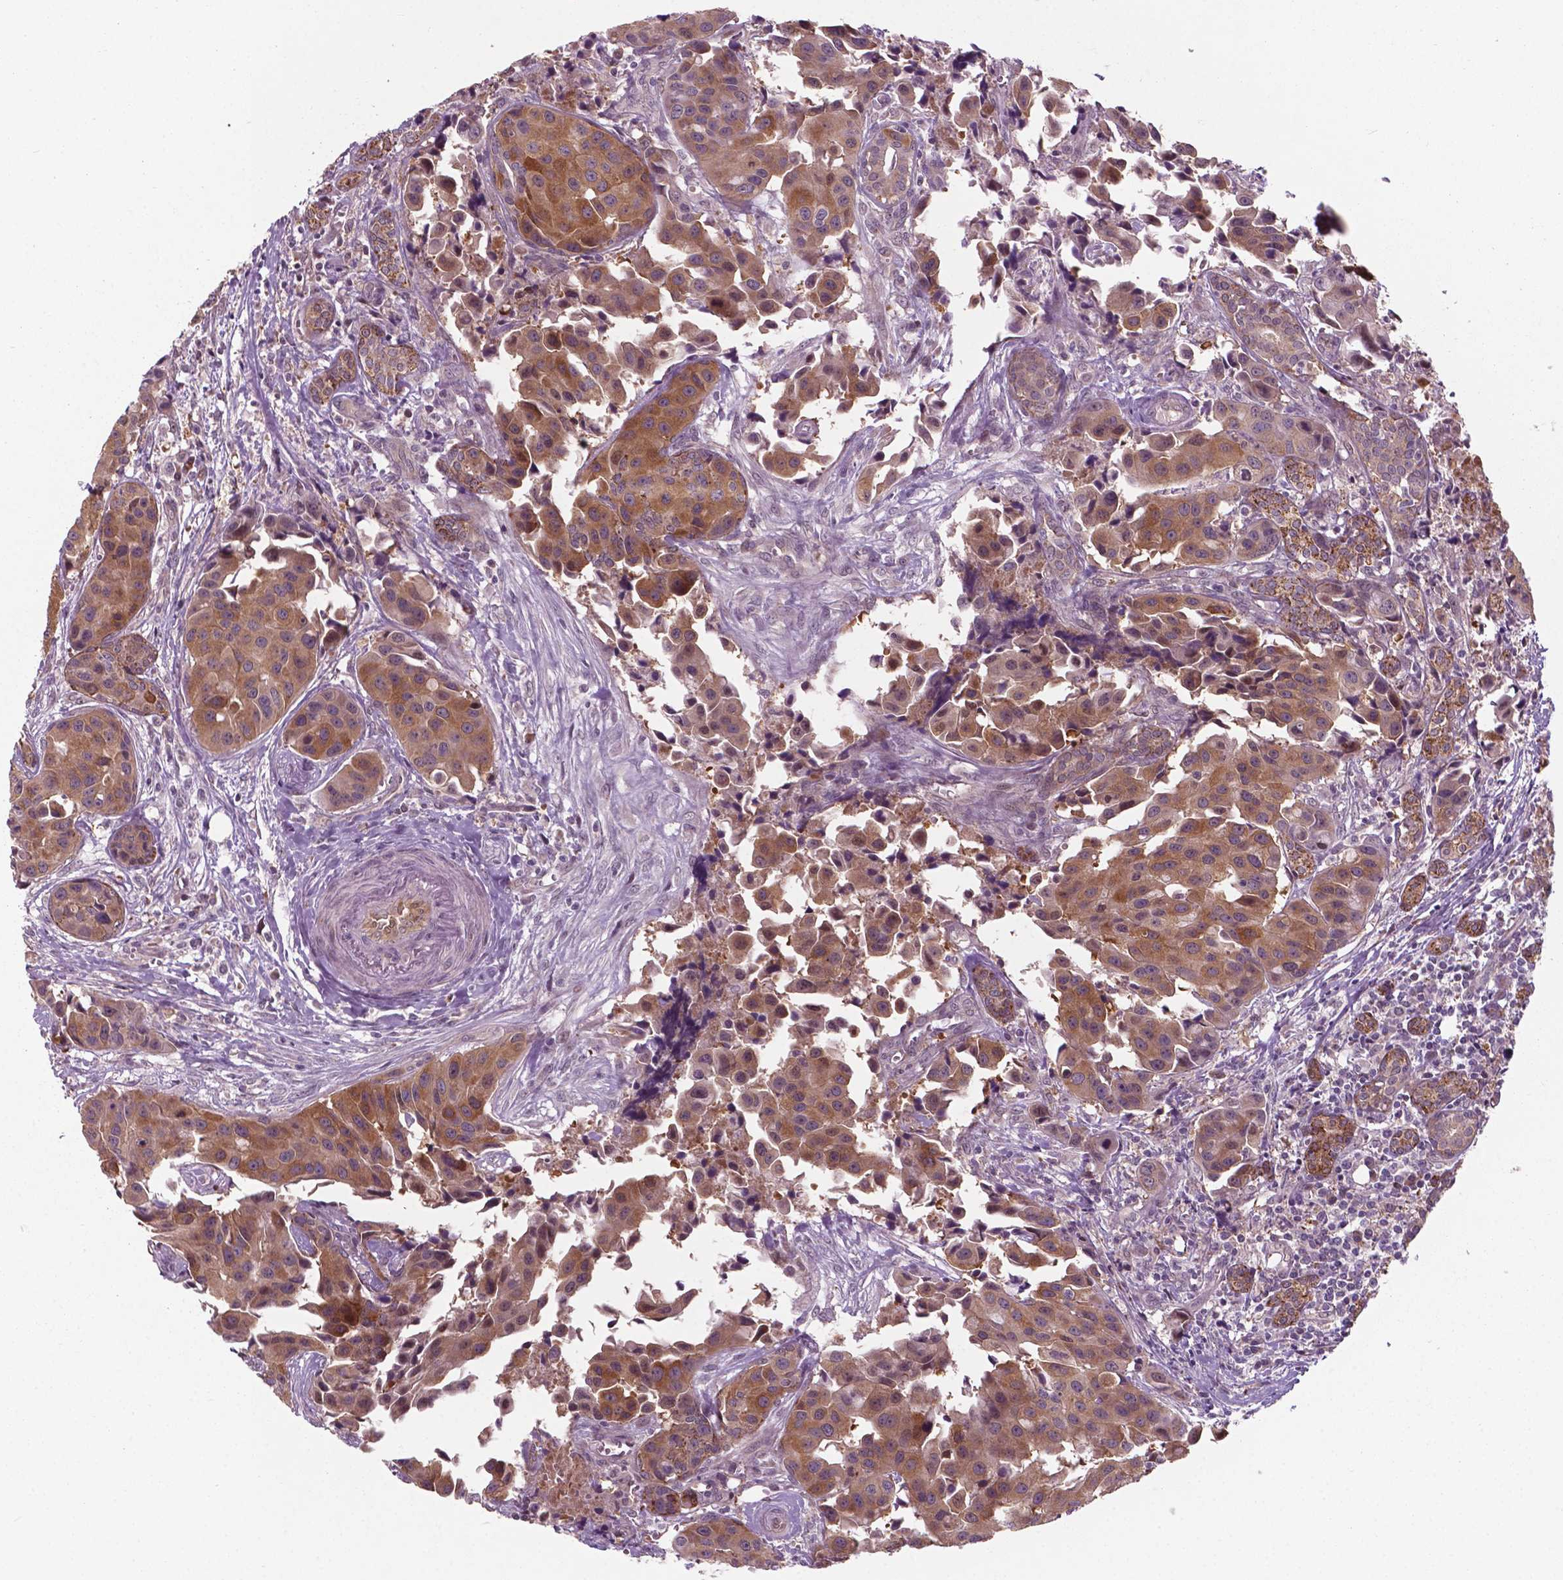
{"staining": {"intensity": "moderate", "quantity": ">75%", "location": "cytoplasmic/membranous"}, "tissue": "head and neck cancer", "cell_type": "Tumor cells", "image_type": "cancer", "snomed": [{"axis": "morphology", "description": "Adenocarcinoma, NOS"}, {"axis": "topography", "description": "Head-Neck"}], "caption": "A photomicrograph of head and neck cancer (adenocarcinoma) stained for a protein demonstrates moderate cytoplasmic/membranous brown staining in tumor cells.", "gene": "NFAT5", "patient": {"sex": "male", "age": 76}}